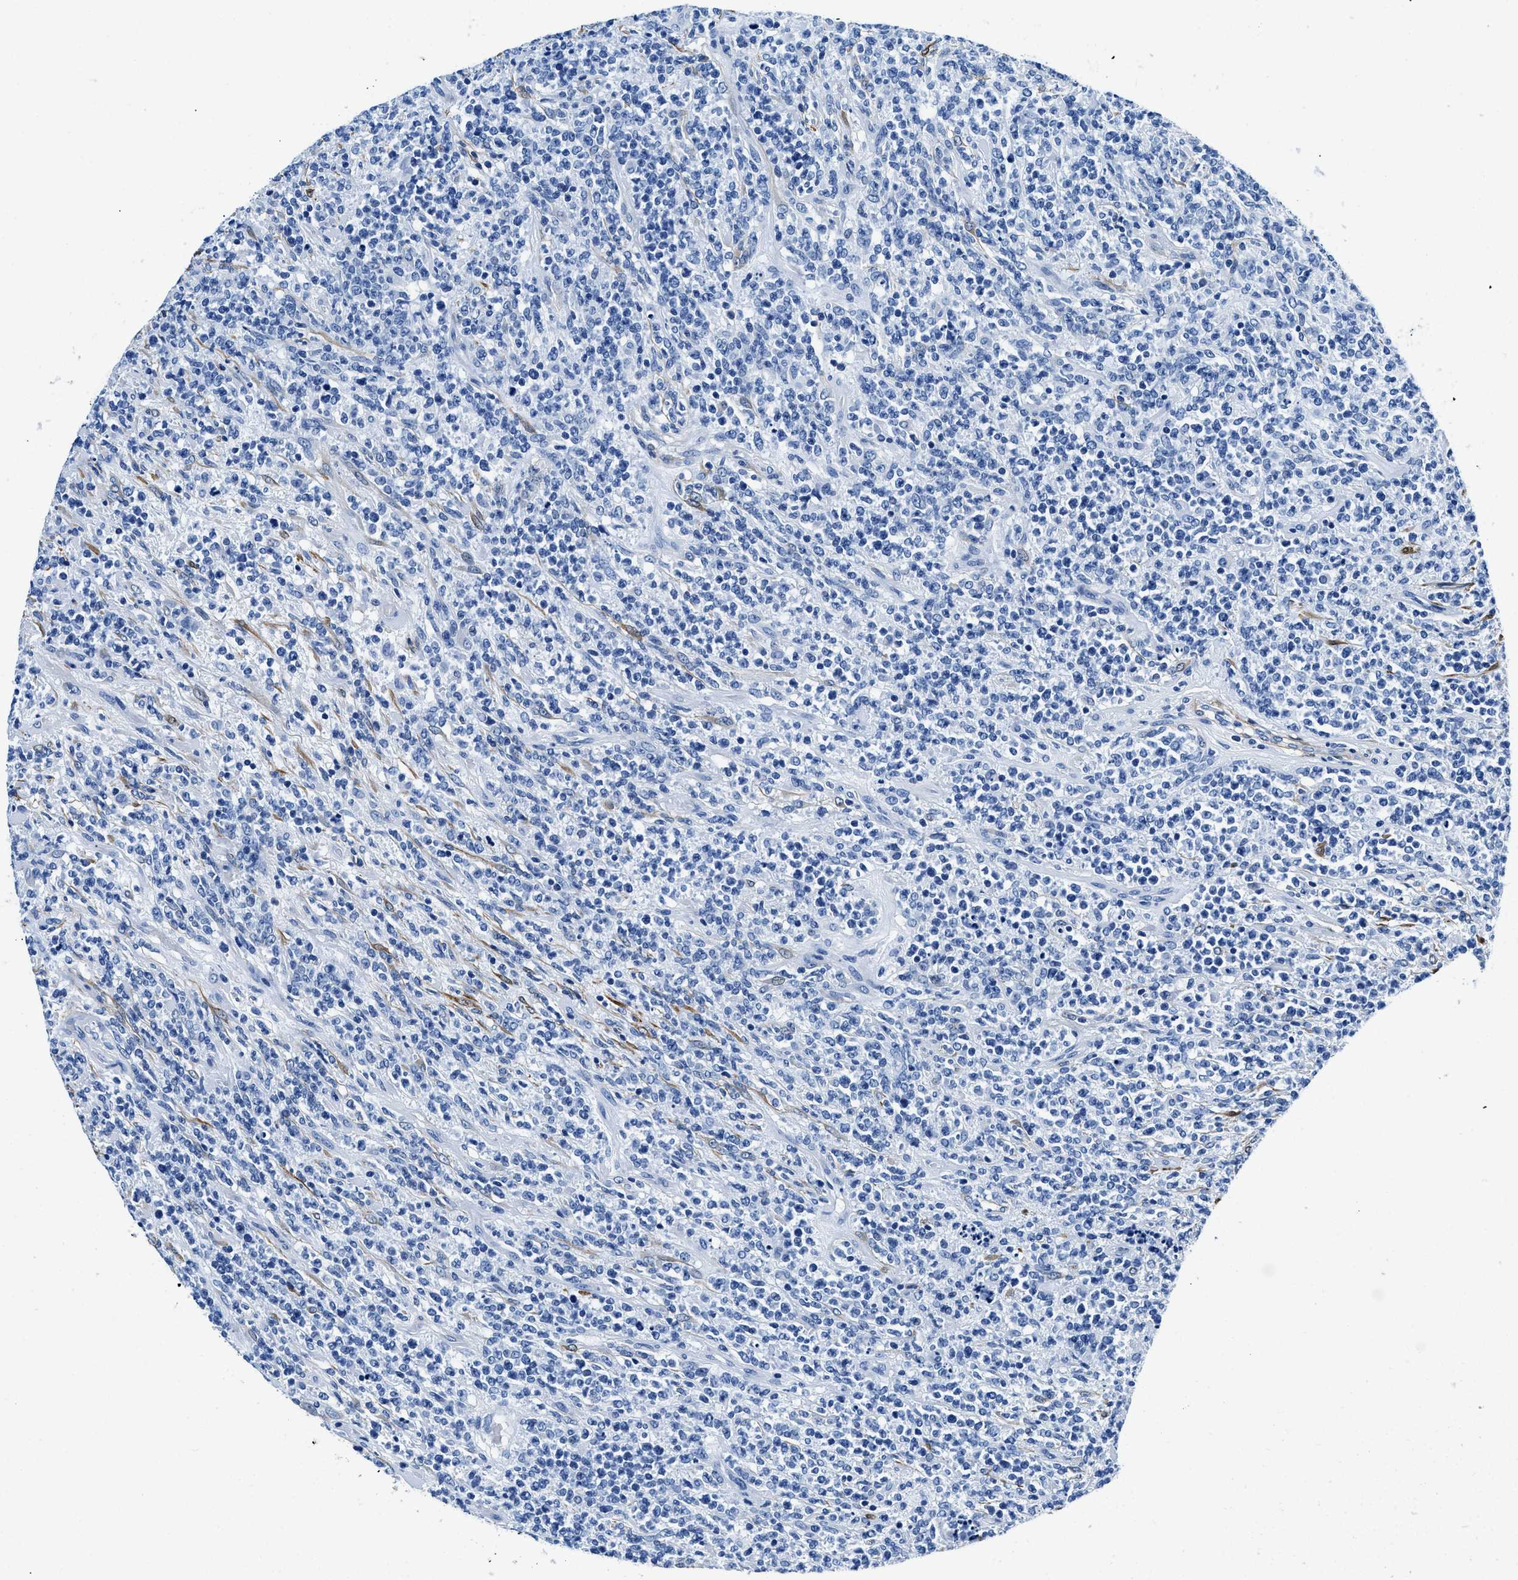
{"staining": {"intensity": "negative", "quantity": "none", "location": "none"}, "tissue": "lymphoma", "cell_type": "Tumor cells", "image_type": "cancer", "snomed": [{"axis": "morphology", "description": "Malignant lymphoma, non-Hodgkin's type, High grade"}, {"axis": "topography", "description": "Soft tissue"}], "caption": "Malignant lymphoma, non-Hodgkin's type (high-grade) stained for a protein using immunohistochemistry (IHC) exhibits no expression tumor cells.", "gene": "TEX261", "patient": {"sex": "male", "age": 18}}